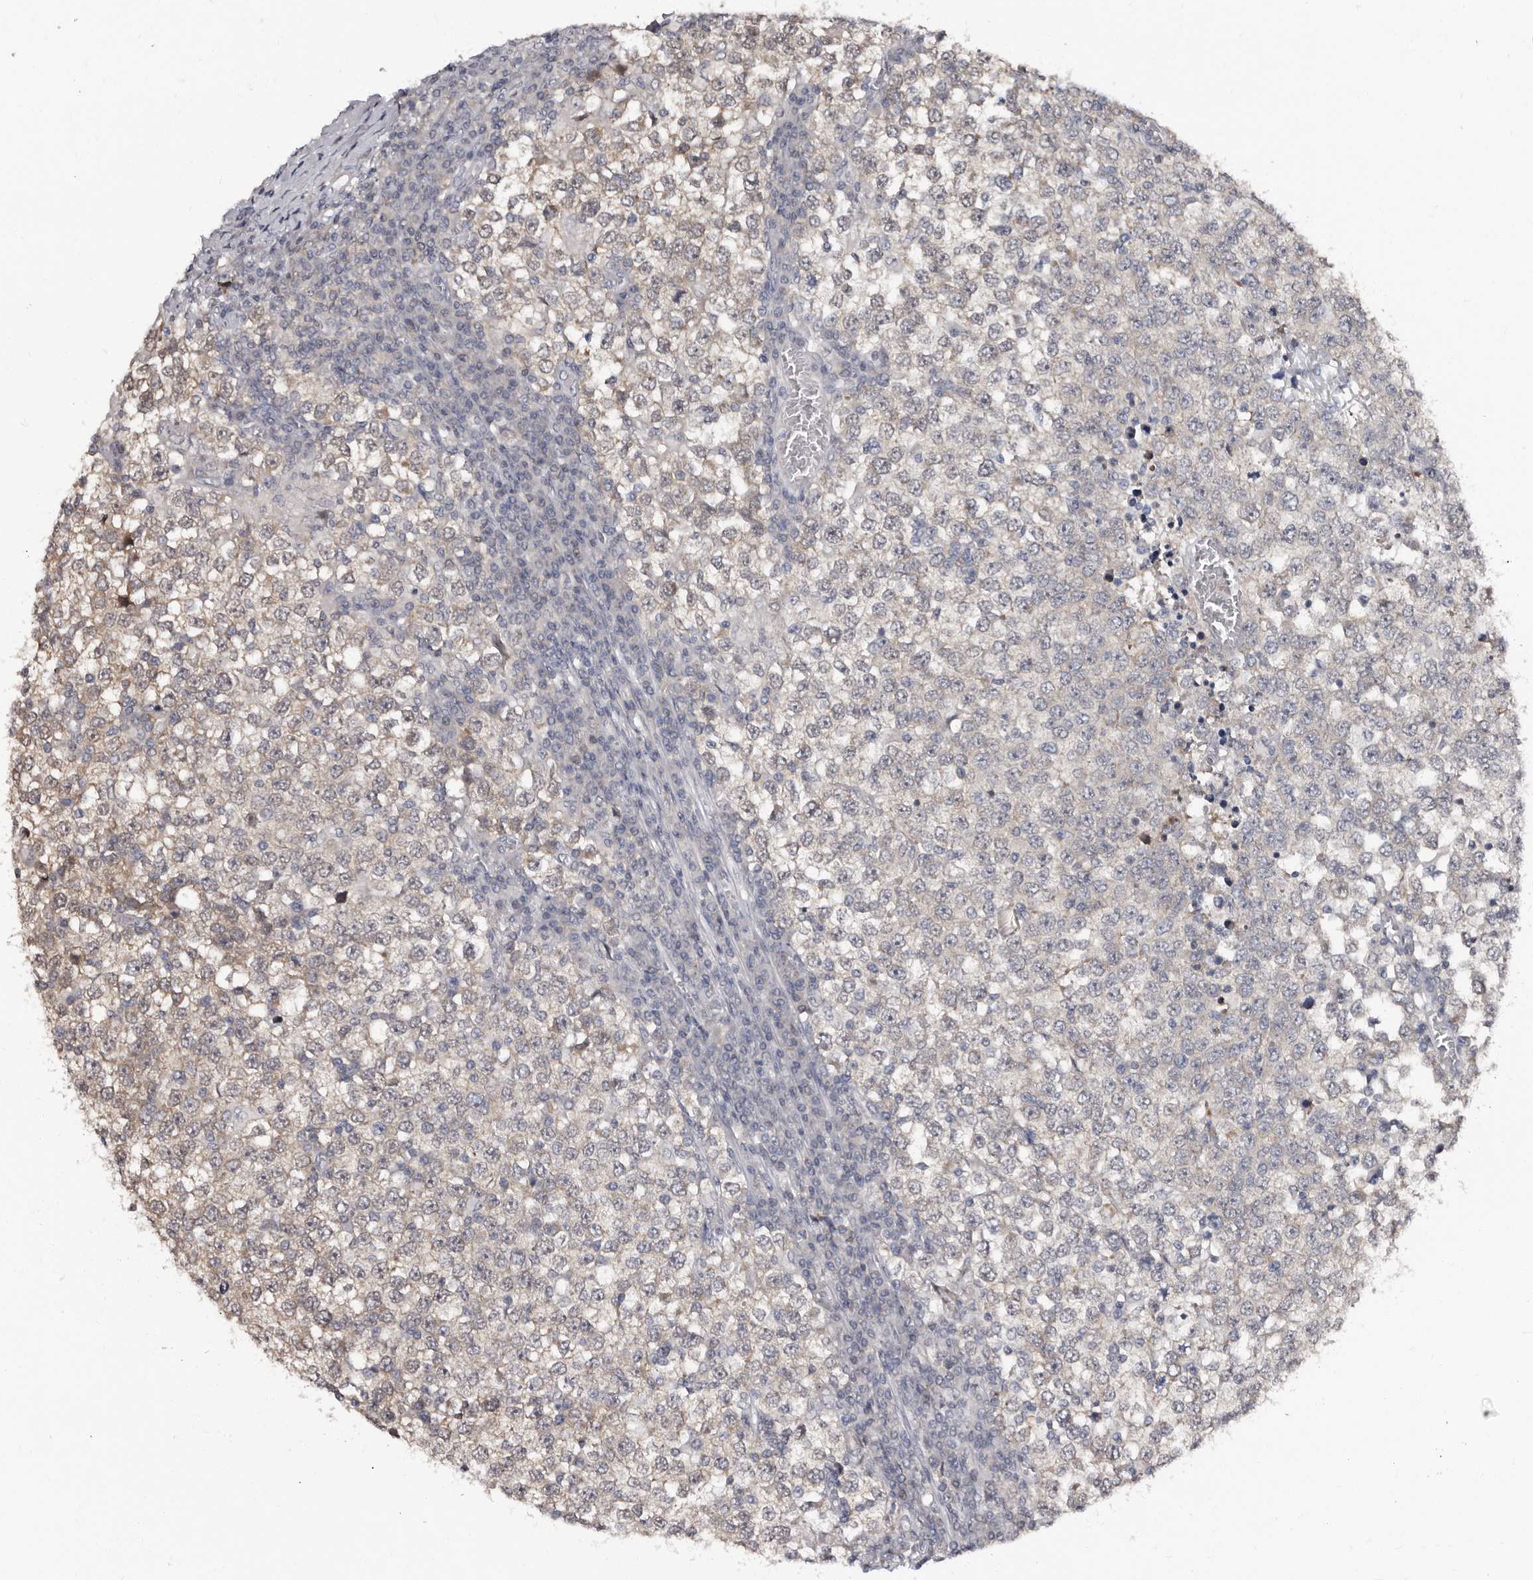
{"staining": {"intensity": "weak", "quantity": "25%-75%", "location": "cytoplasmic/membranous"}, "tissue": "testis cancer", "cell_type": "Tumor cells", "image_type": "cancer", "snomed": [{"axis": "morphology", "description": "Seminoma, NOS"}, {"axis": "topography", "description": "Testis"}], "caption": "Testis cancer (seminoma) was stained to show a protein in brown. There is low levels of weak cytoplasmic/membranous staining in about 25%-75% of tumor cells.", "gene": "PHF20L1", "patient": {"sex": "male", "age": 65}}